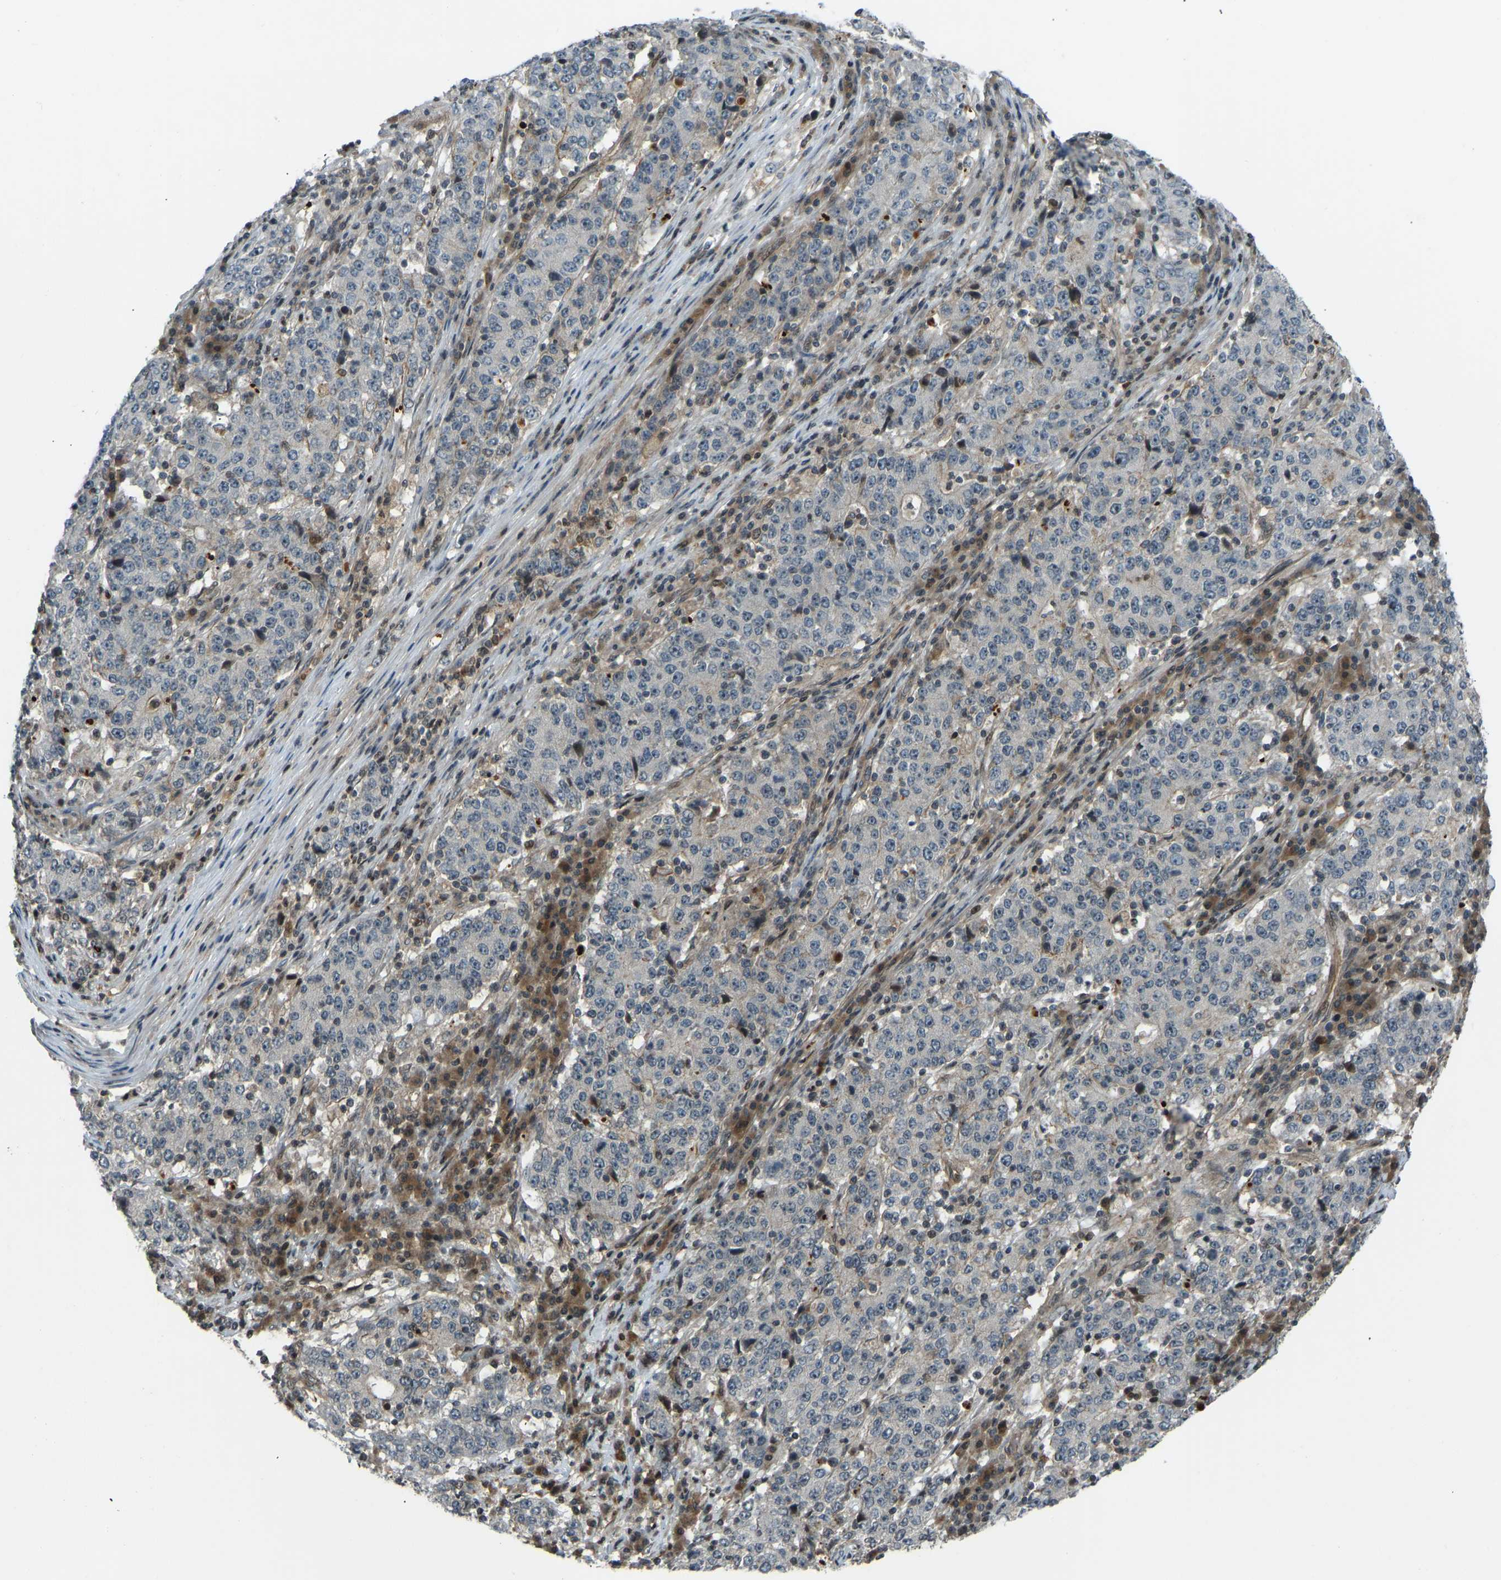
{"staining": {"intensity": "negative", "quantity": "none", "location": "none"}, "tissue": "stomach cancer", "cell_type": "Tumor cells", "image_type": "cancer", "snomed": [{"axis": "morphology", "description": "Adenocarcinoma, NOS"}, {"axis": "topography", "description": "Stomach"}], "caption": "Immunohistochemistry (IHC) histopathology image of stomach cancer stained for a protein (brown), which exhibits no expression in tumor cells.", "gene": "SVOPL", "patient": {"sex": "male", "age": 59}}